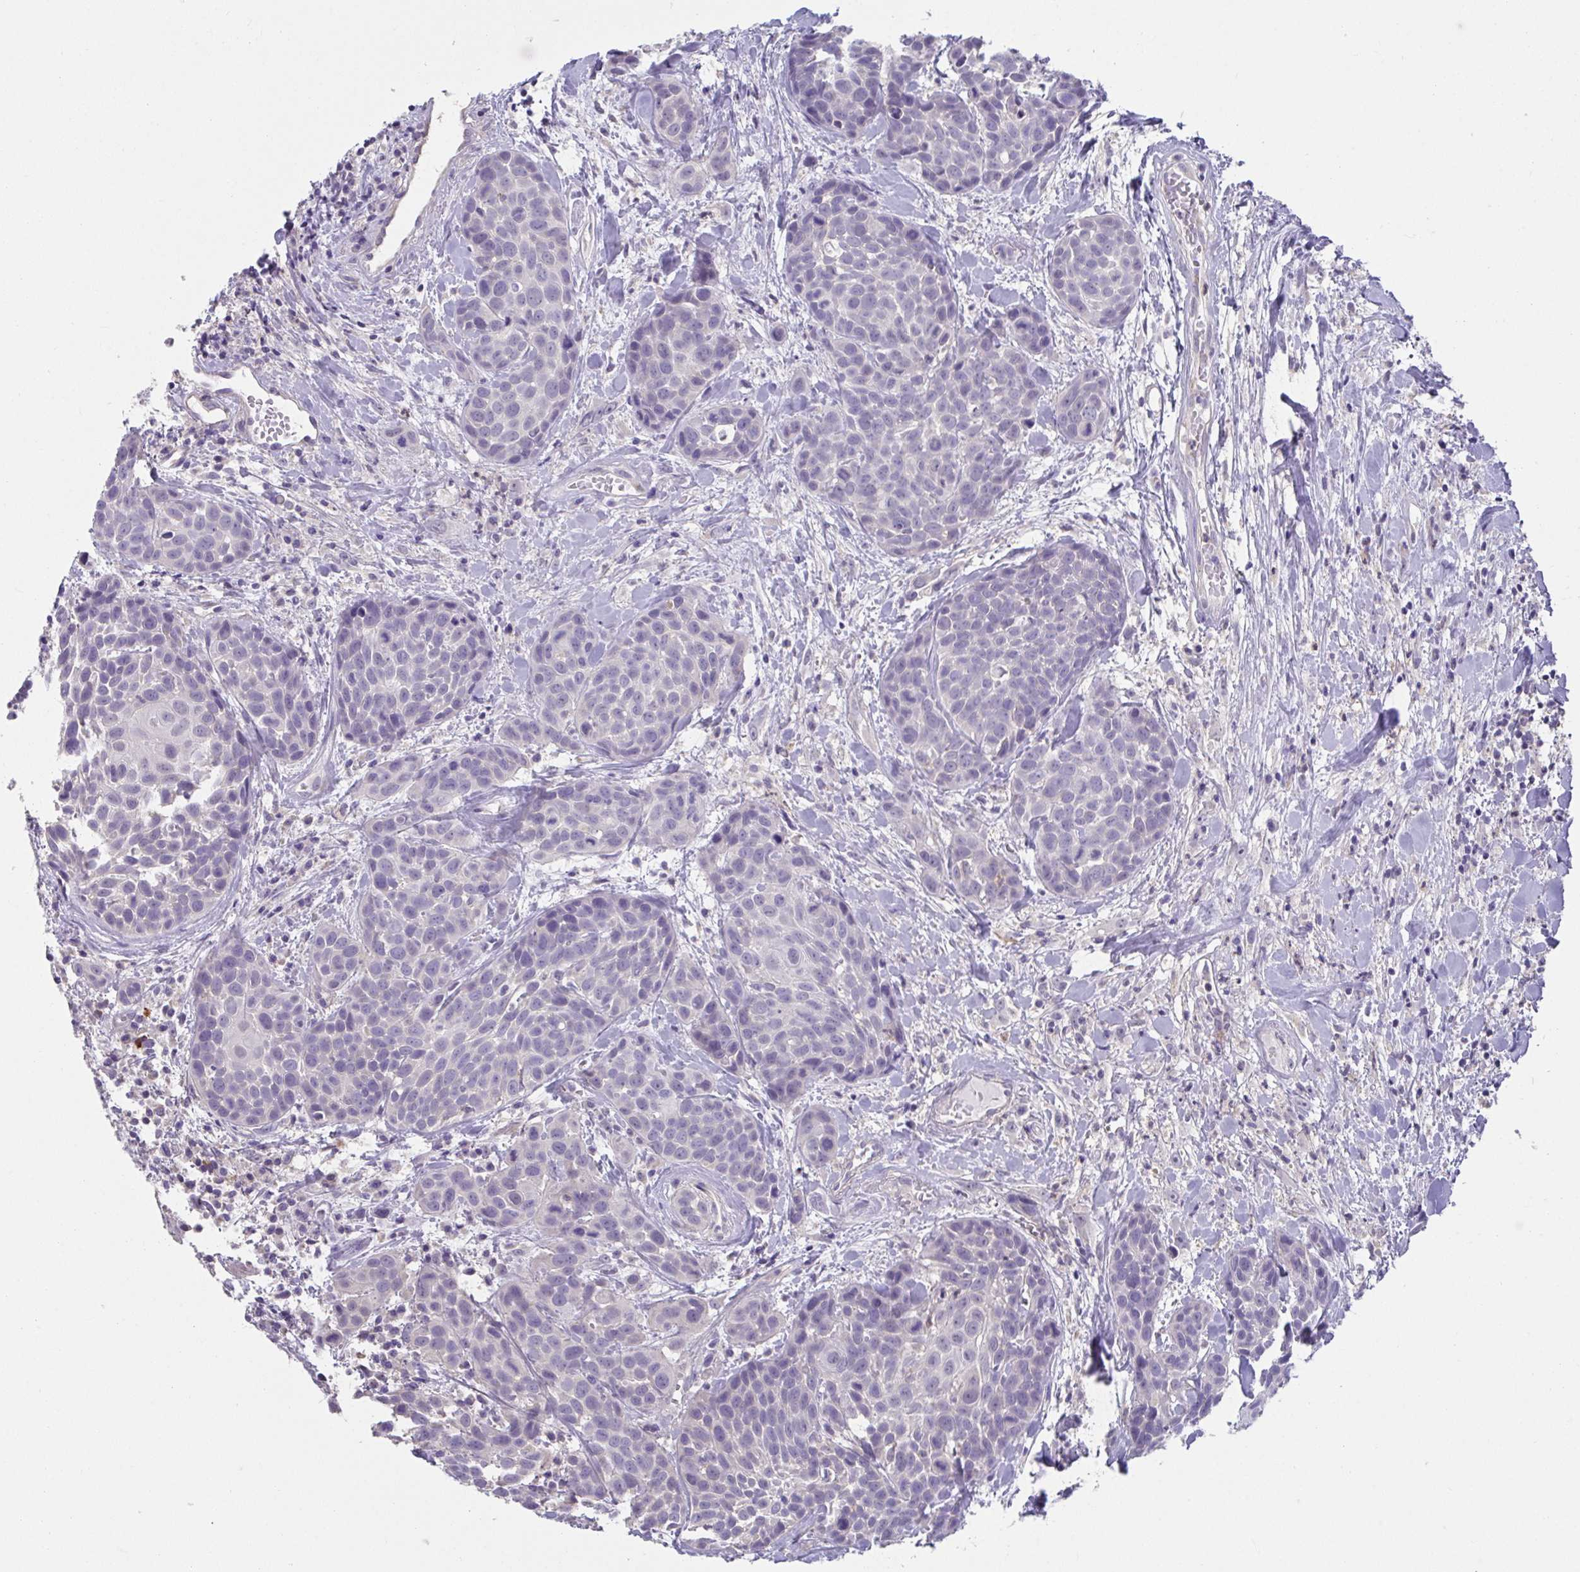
{"staining": {"intensity": "negative", "quantity": "none", "location": "none"}, "tissue": "head and neck cancer", "cell_type": "Tumor cells", "image_type": "cancer", "snomed": [{"axis": "morphology", "description": "Squamous cell carcinoma, NOS"}, {"axis": "topography", "description": "Head-Neck"}], "caption": "The micrograph displays no staining of tumor cells in head and neck squamous cell carcinoma.", "gene": "CXCR1", "patient": {"sex": "female", "age": 50}}